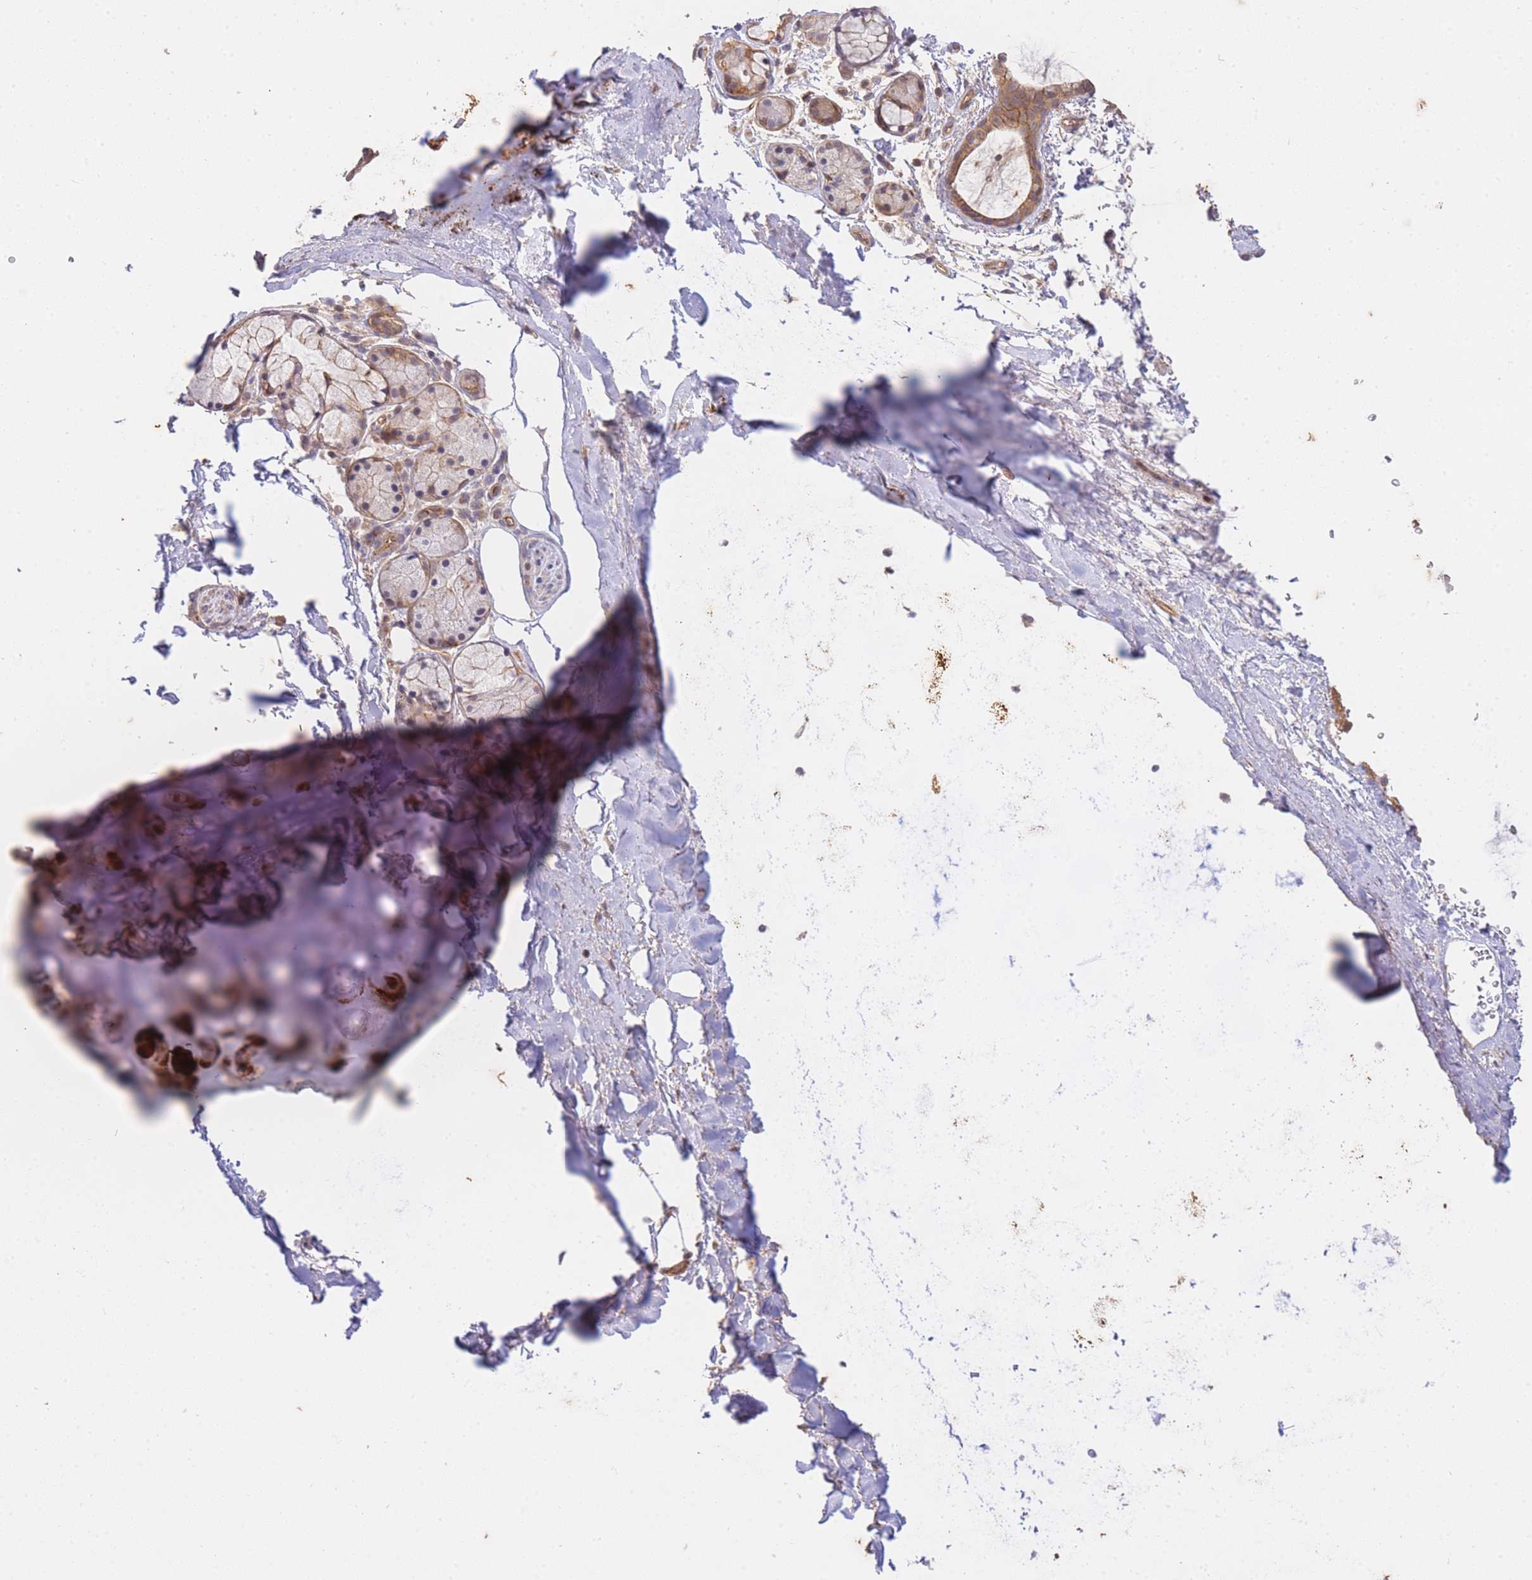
{"staining": {"intensity": "negative", "quantity": "none", "location": "none"}, "tissue": "adipose tissue", "cell_type": "Adipocytes", "image_type": "normal", "snomed": [{"axis": "morphology", "description": "Normal tissue, NOS"}, {"axis": "topography", "description": "Cartilage tissue"}, {"axis": "topography", "description": "Bronchus"}], "caption": "Immunohistochemistry (IHC) of benign human adipose tissue shows no expression in adipocytes.", "gene": "ST8SIA4", "patient": {"sex": "female", "age": 72}}